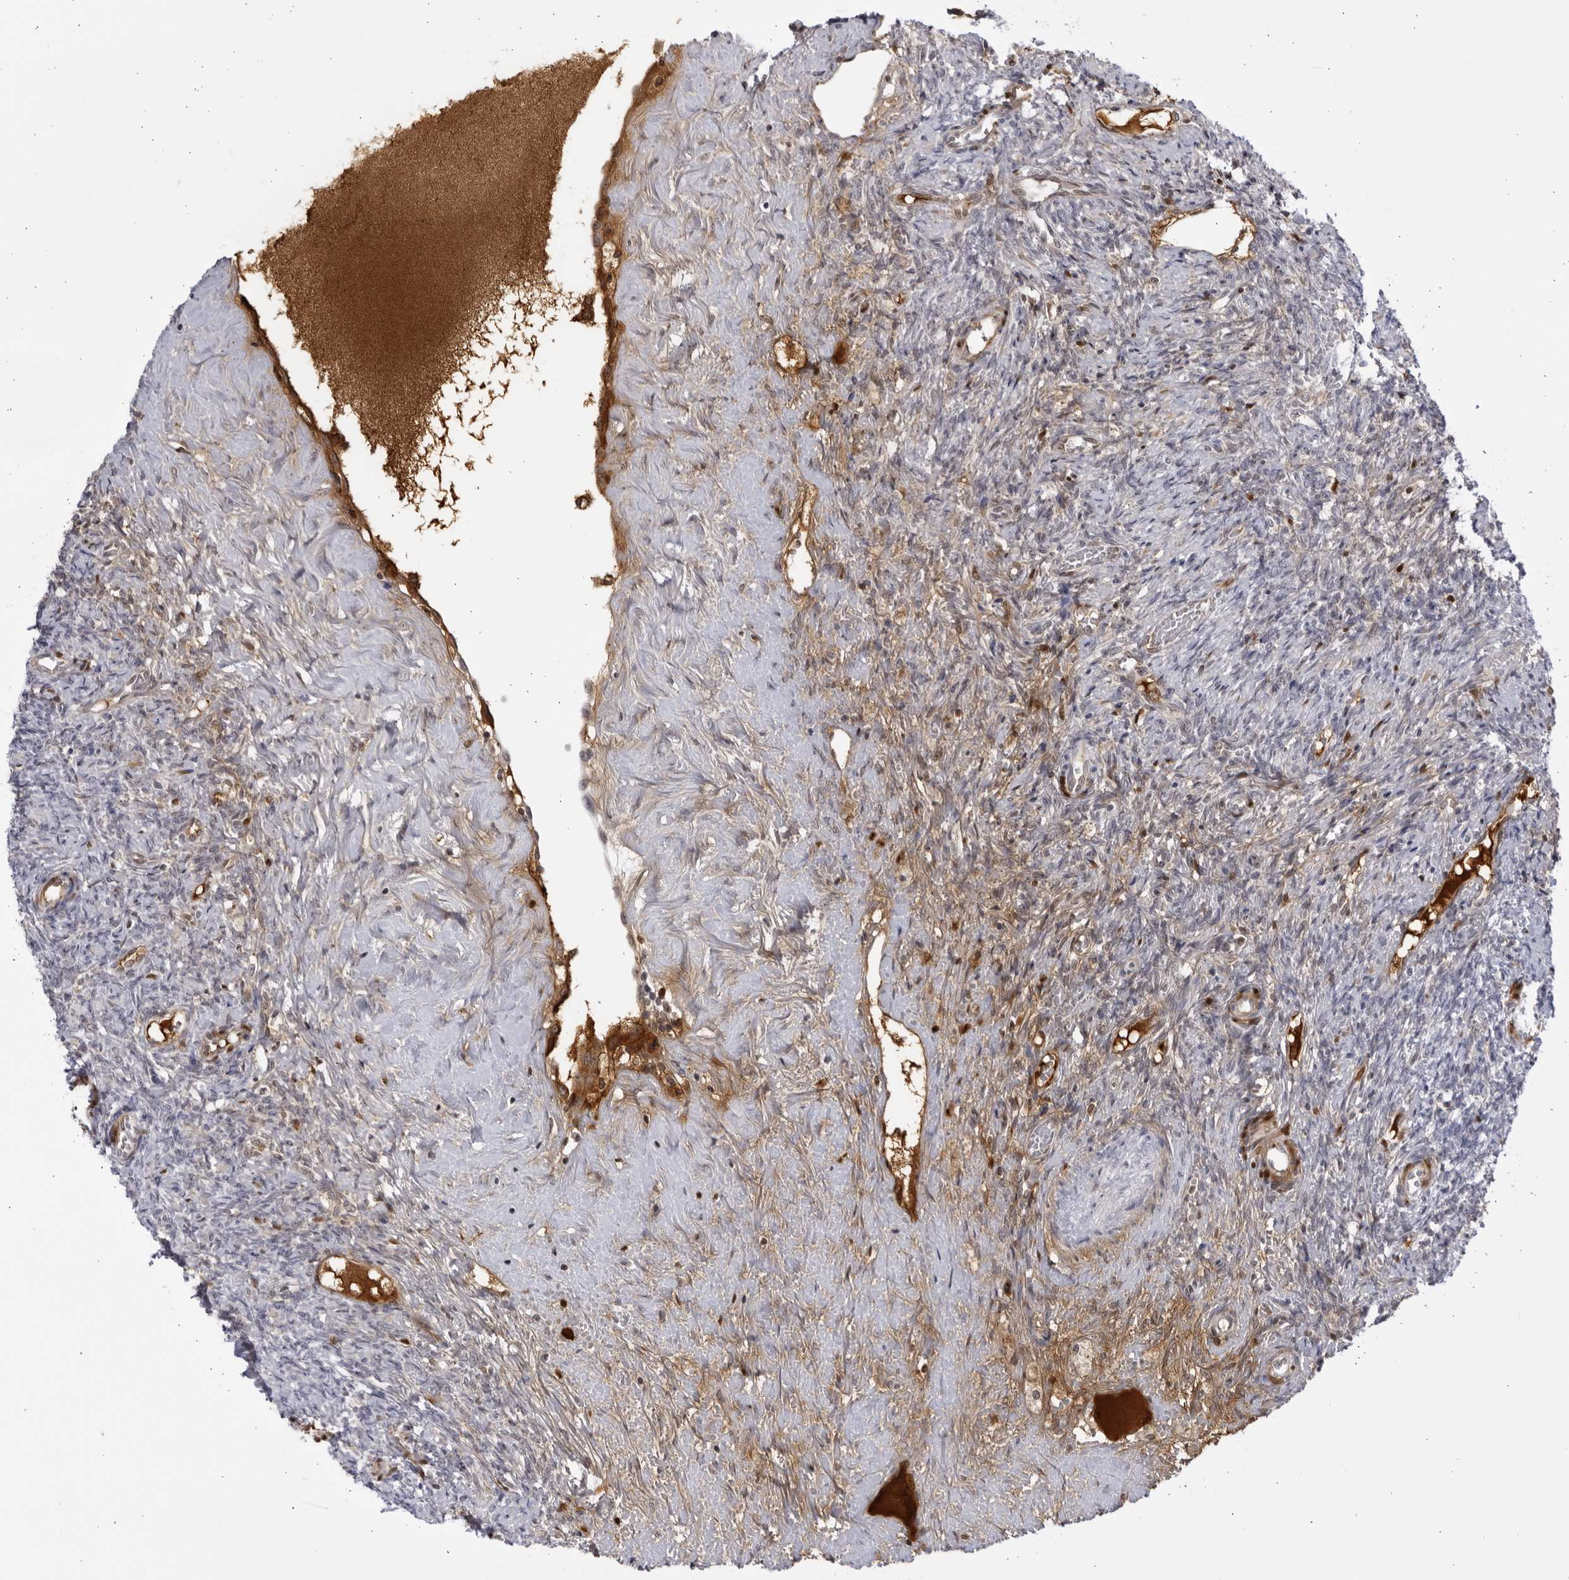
{"staining": {"intensity": "weak", "quantity": "<25%", "location": "cytoplasmic/membranous"}, "tissue": "ovary", "cell_type": "Ovarian stroma cells", "image_type": "normal", "snomed": [{"axis": "morphology", "description": "Normal tissue, NOS"}, {"axis": "topography", "description": "Ovary"}], "caption": "Ovarian stroma cells show no significant protein expression in unremarkable ovary. (Brightfield microscopy of DAB IHC at high magnification).", "gene": "CNBD1", "patient": {"sex": "female", "age": 41}}